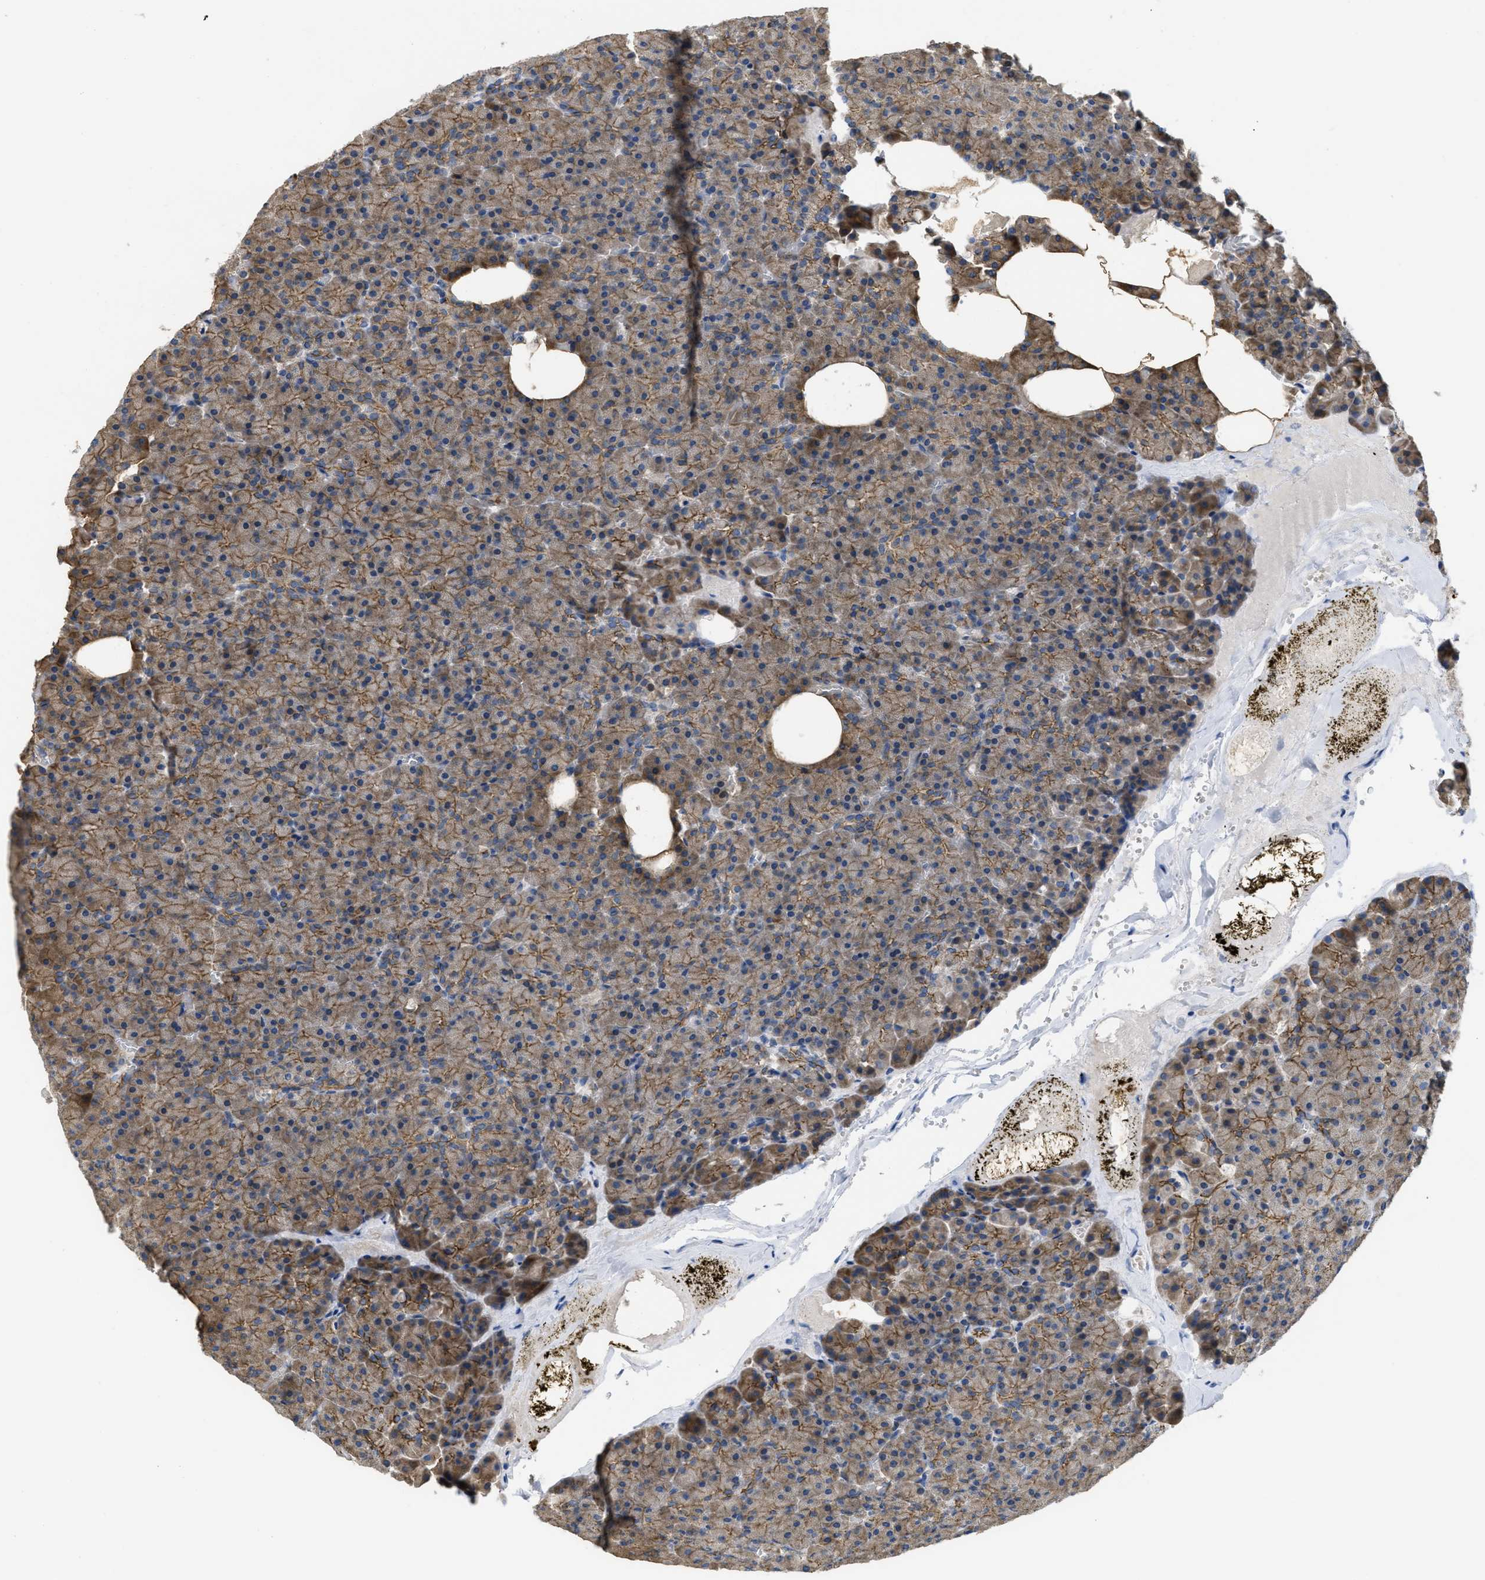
{"staining": {"intensity": "moderate", "quantity": "25%-75%", "location": "cytoplasmic/membranous"}, "tissue": "pancreas", "cell_type": "Exocrine glandular cells", "image_type": "normal", "snomed": [{"axis": "morphology", "description": "Normal tissue, NOS"}, {"axis": "morphology", "description": "Carcinoid, malignant, NOS"}, {"axis": "topography", "description": "Pancreas"}], "caption": "A micrograph showing moderate cytoplasmic/membranous positivity in about 25%-75% of exocrine glandular cells in unremarkable pancreas, as visualized by brown immunohistochemical staining.", "gene": "CDPF1", "patient": {"sex": "female", "age": 35}}